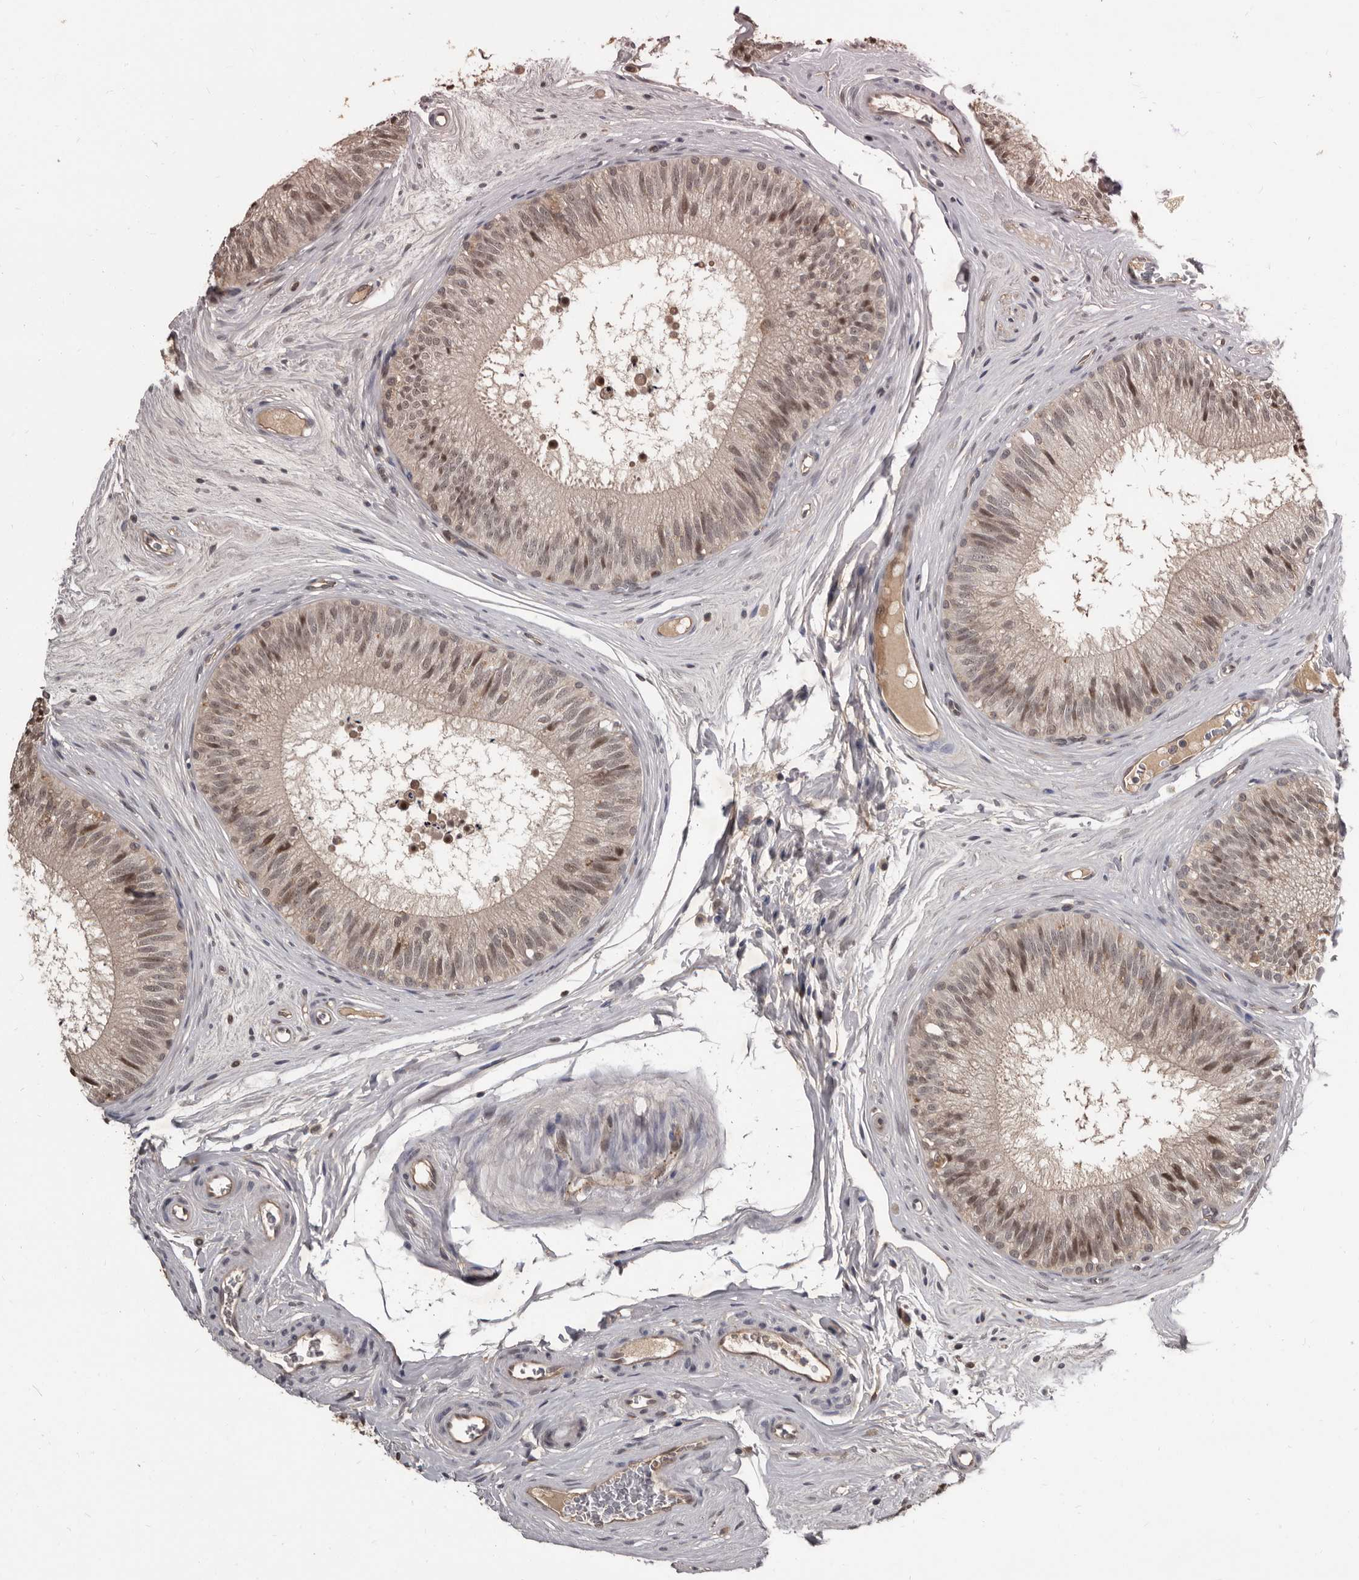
{"staining": {"intensity": "moderate", "quantity": "25%-75%", "location": "cytoplasmic/membranous,nuclear"}, "tissue": "epididymis", "cell_type": "Glandular cells", "image_type": "normal", "snomed": [{"axis": "morphology", "description": "Normal tissue, NOS"}, {"axis": "topography", "description": "Epididymis"}], "caption": "IHC photomicrograph of normal epididymis: epididymis stained using immunohistochemistry displays medium levels of moderate protein expression localized specifically in the cytoplasmic/membranous,nuclear of glandular cells, appearing as a cytoplasmic/membranous,nuclear brown color.", "gene": "AHR", "patient": {"sex": "male", "age": 29}}